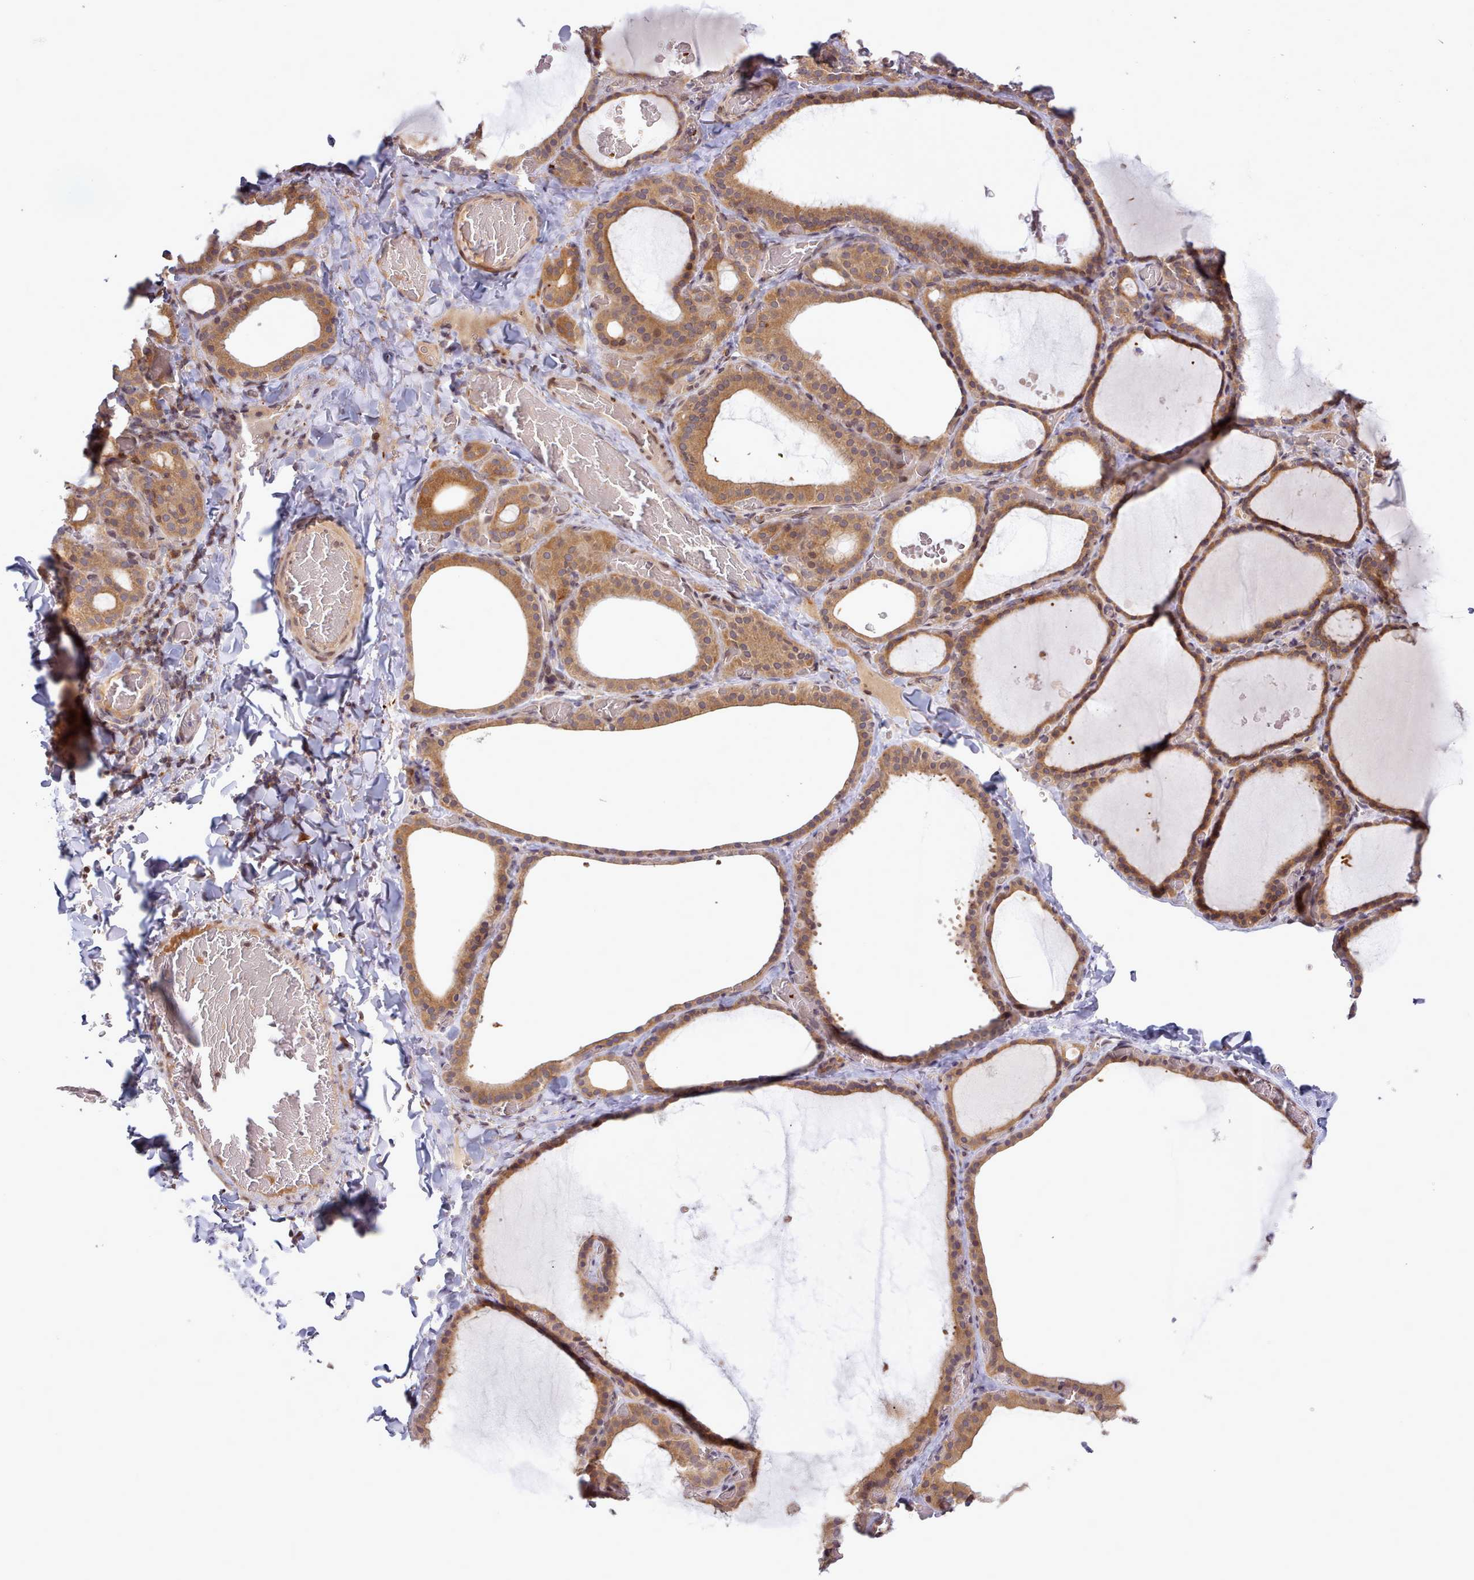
{"staining": {"intensity": "moderate", "quantity": ">75%", "location": "cytoplasmic/membranous"}, "tissue": "thyroid gland", "cell_type": "Glandular cells", "image_type": "normal", "snomed": [{"axis": "morphology", "description": "Normal tissue, NOS"}, {"axis": "topography", "description": "Thyroid gland"}], "caption": "High-power microscopy captured an immunohistochemistry (IHC) micrograph of unremarkable thyroid gland, revealing moderate cytoplasmic/membranous expression in about >75% of glandular cells. The staining was performed using DAB to visualize the protein expression in brown, while the nuclei were stained in blue with hematoxylin (Magnification: 20x).", "gene": "UBE2G1", "patient": {"sex": "female", "age": 39}}